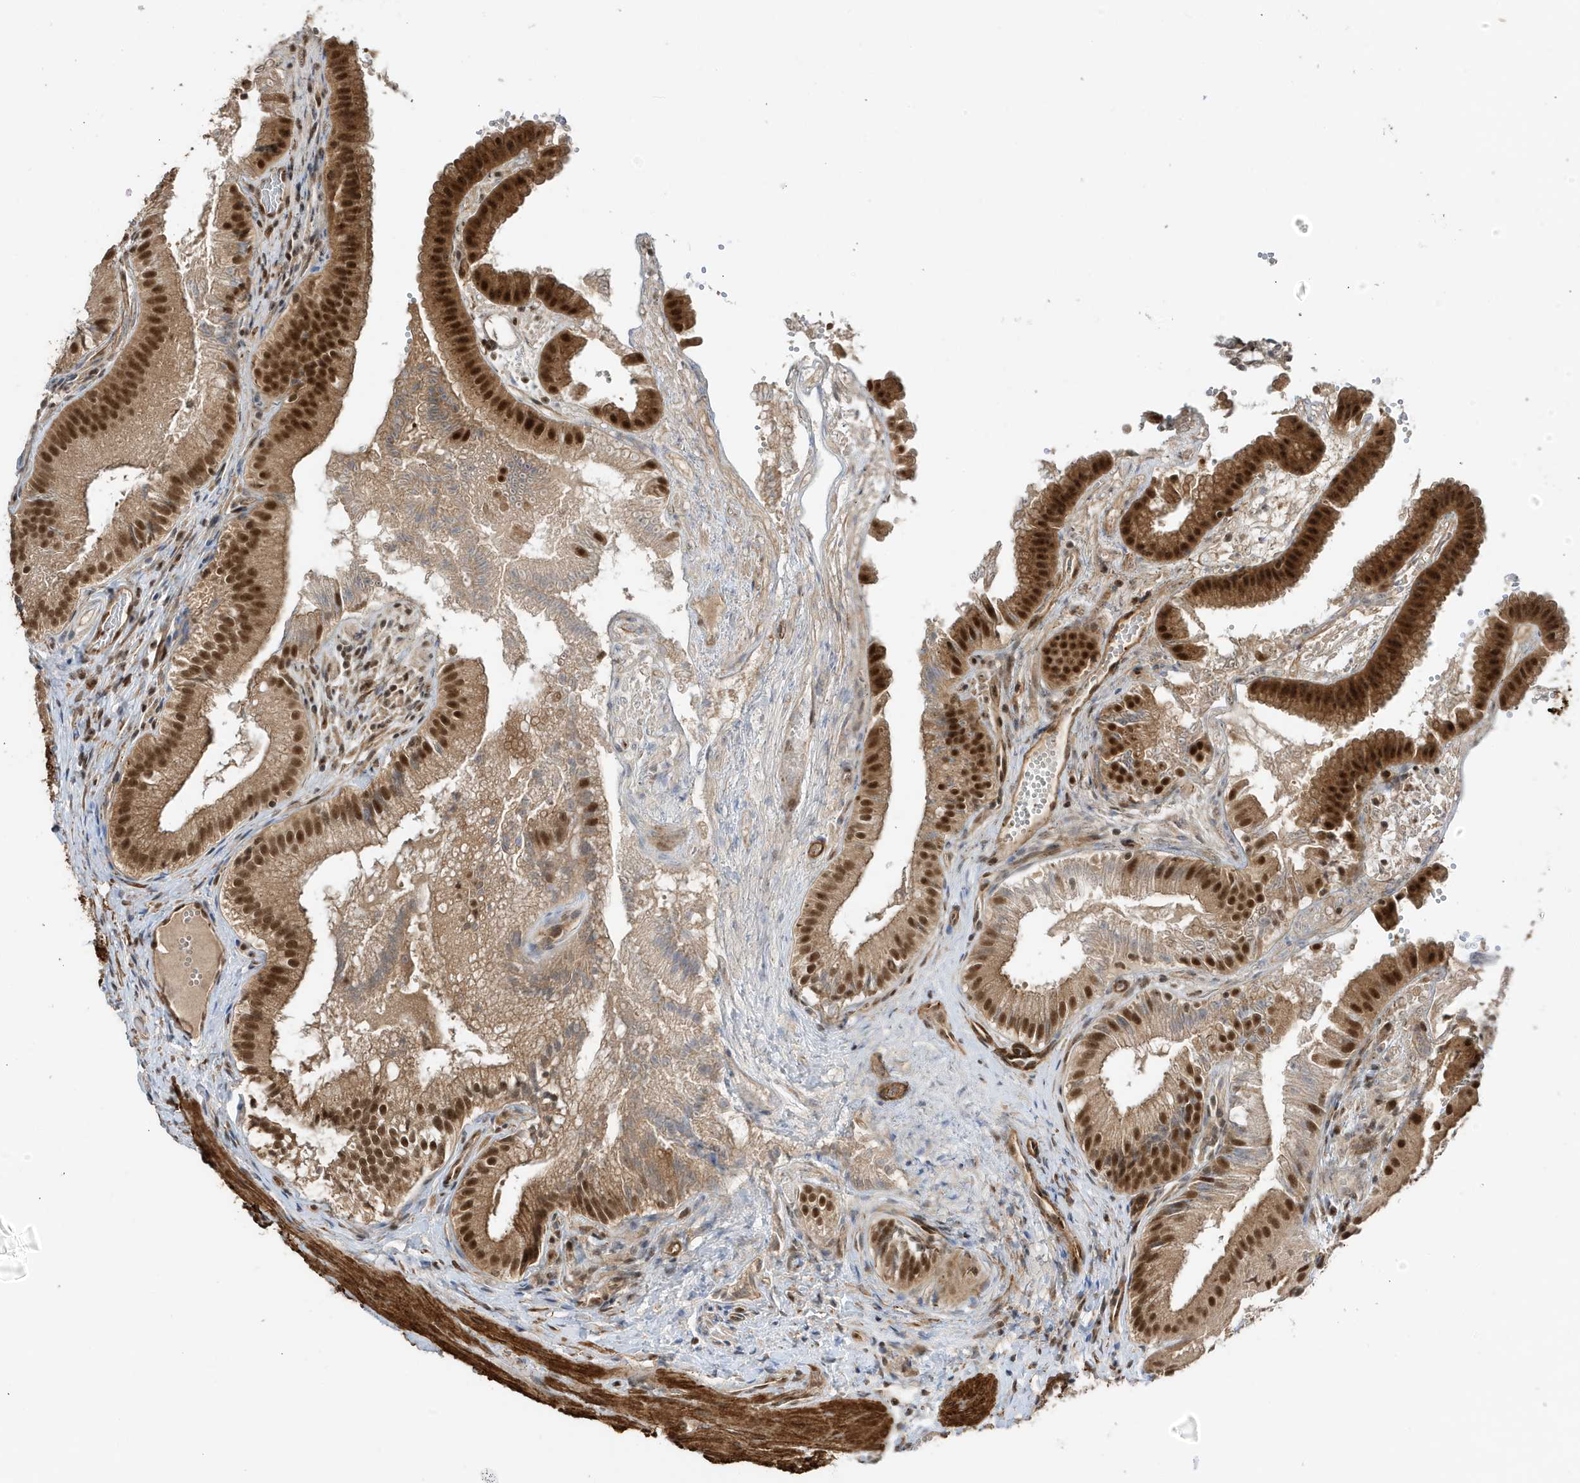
{"staining": {"intensity": "strong", "quantity": "25%-75%", "location": "cytoplasmic/membranous,nuclear"}, "tissue": "gallbladder", "cell_type": "Glandular cells", "image_type": "normal", "snomed": [{"axis": "morphology", "description": "Normal tissue, NOS"}, {"axis": "topography", "description": "Gallbladder"}], "caption": "Immunohistochemical staining of unremarkable gallbladder shows strong cytoplasmic/membranous,nuclear protein staining in about 25%-75% of glandular cells.", "gene": "MAST3", "patient": {"sex": "female", "age": 30}}